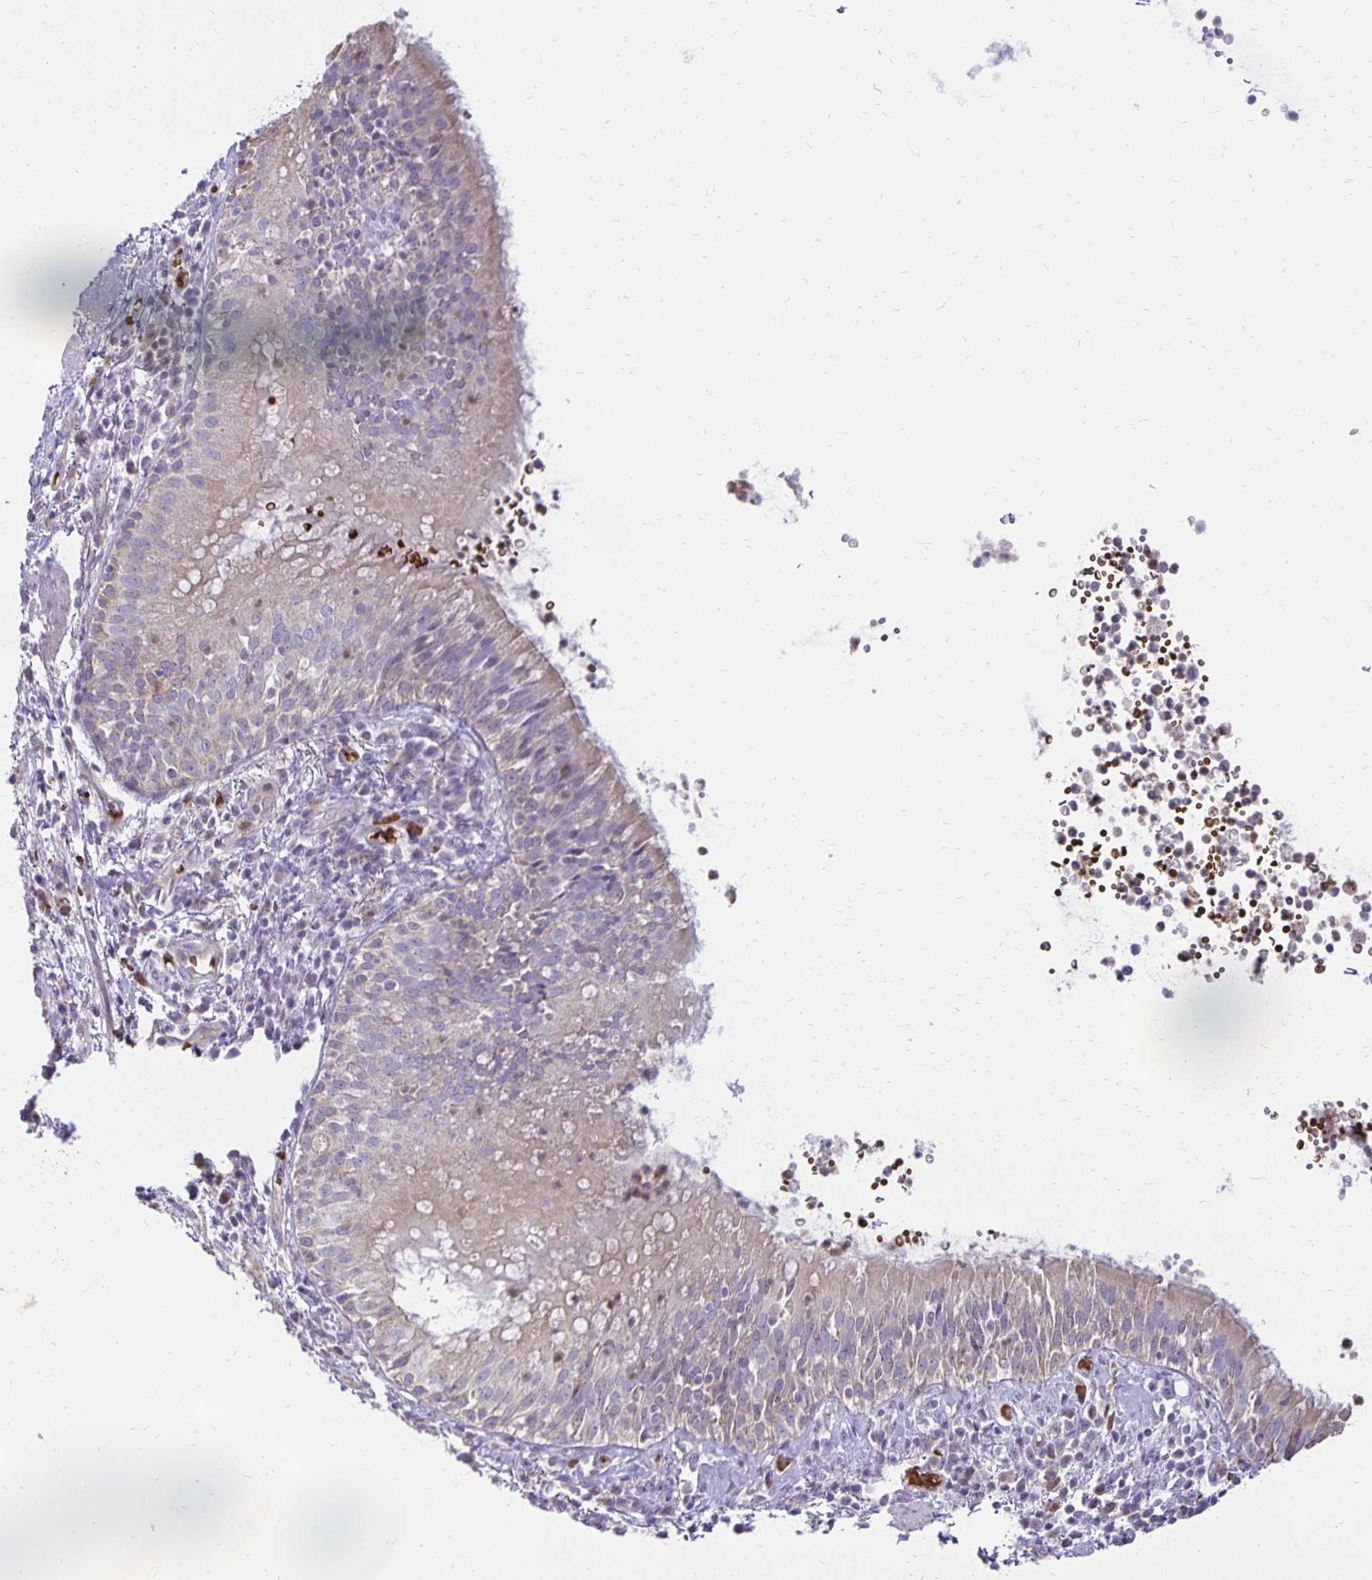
{"staining": {"intensity": "weak", "quantity": "25%-75%", "location": "cytoplasmic/membranous"}, "tissue": "bronchus", "cell_type": "Respiratory epithelial cells", "image_type": "normal", "snomed": [{"axis": "morphology", "description": "Normal tissue, NOS"}, {"axis": "topography", "description": "Cartilage tissue"}, {"axis": "topography", "description": "Bronchus"}], "caption": "Brown immunohistochemical staining in benign bronchus exhibits weak cytoplasmic/membranous expression in approximately 25%-75% of respiratory epithelial cells.", "gene": "FN3K", "patient": {"sex": "male", "age": 56}}